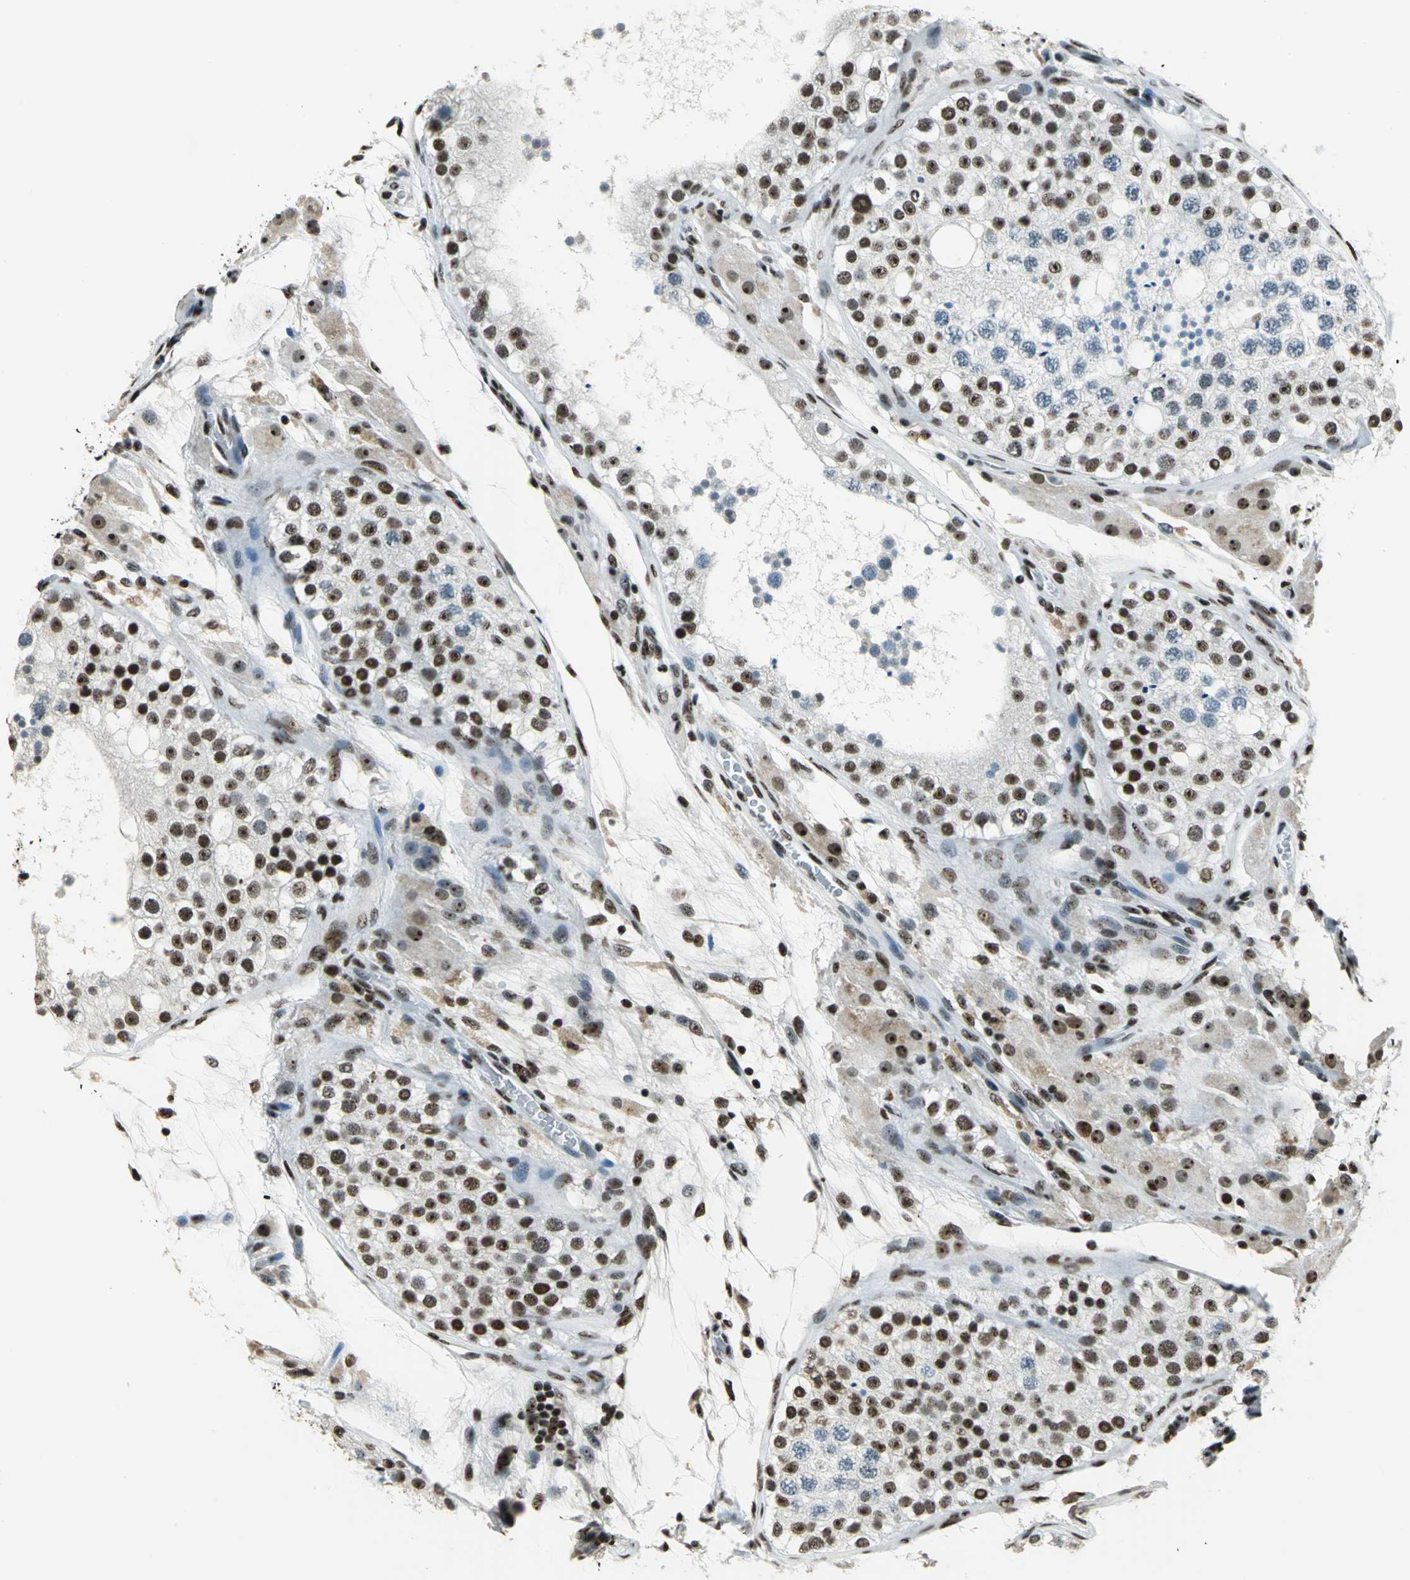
{"staining": {"intensity": "strong", "quantity": ">75%", "location": "nuclear"}, "tissue": "testis", "cell_type": "Cells in seminiferous ducts", "image_type": "normal", "snomed": [{"axis": "morphology", "description": "Normal tissue, NOS"}, {"axis": "topography", "description": "Testis"}], "caption": "Testis stained for a protein demonstrates strong nuclear positivity in cells in seminiferous ducts. The staining was performed using DAB (3,3'-diaminobenzidine) to visualize the protein expression in brown, while the nuclei were stained in blue with hematoxylin (Magnification: 20x).", "gene": "UBTF", "patient": {"sex": "male", "age": 26}}